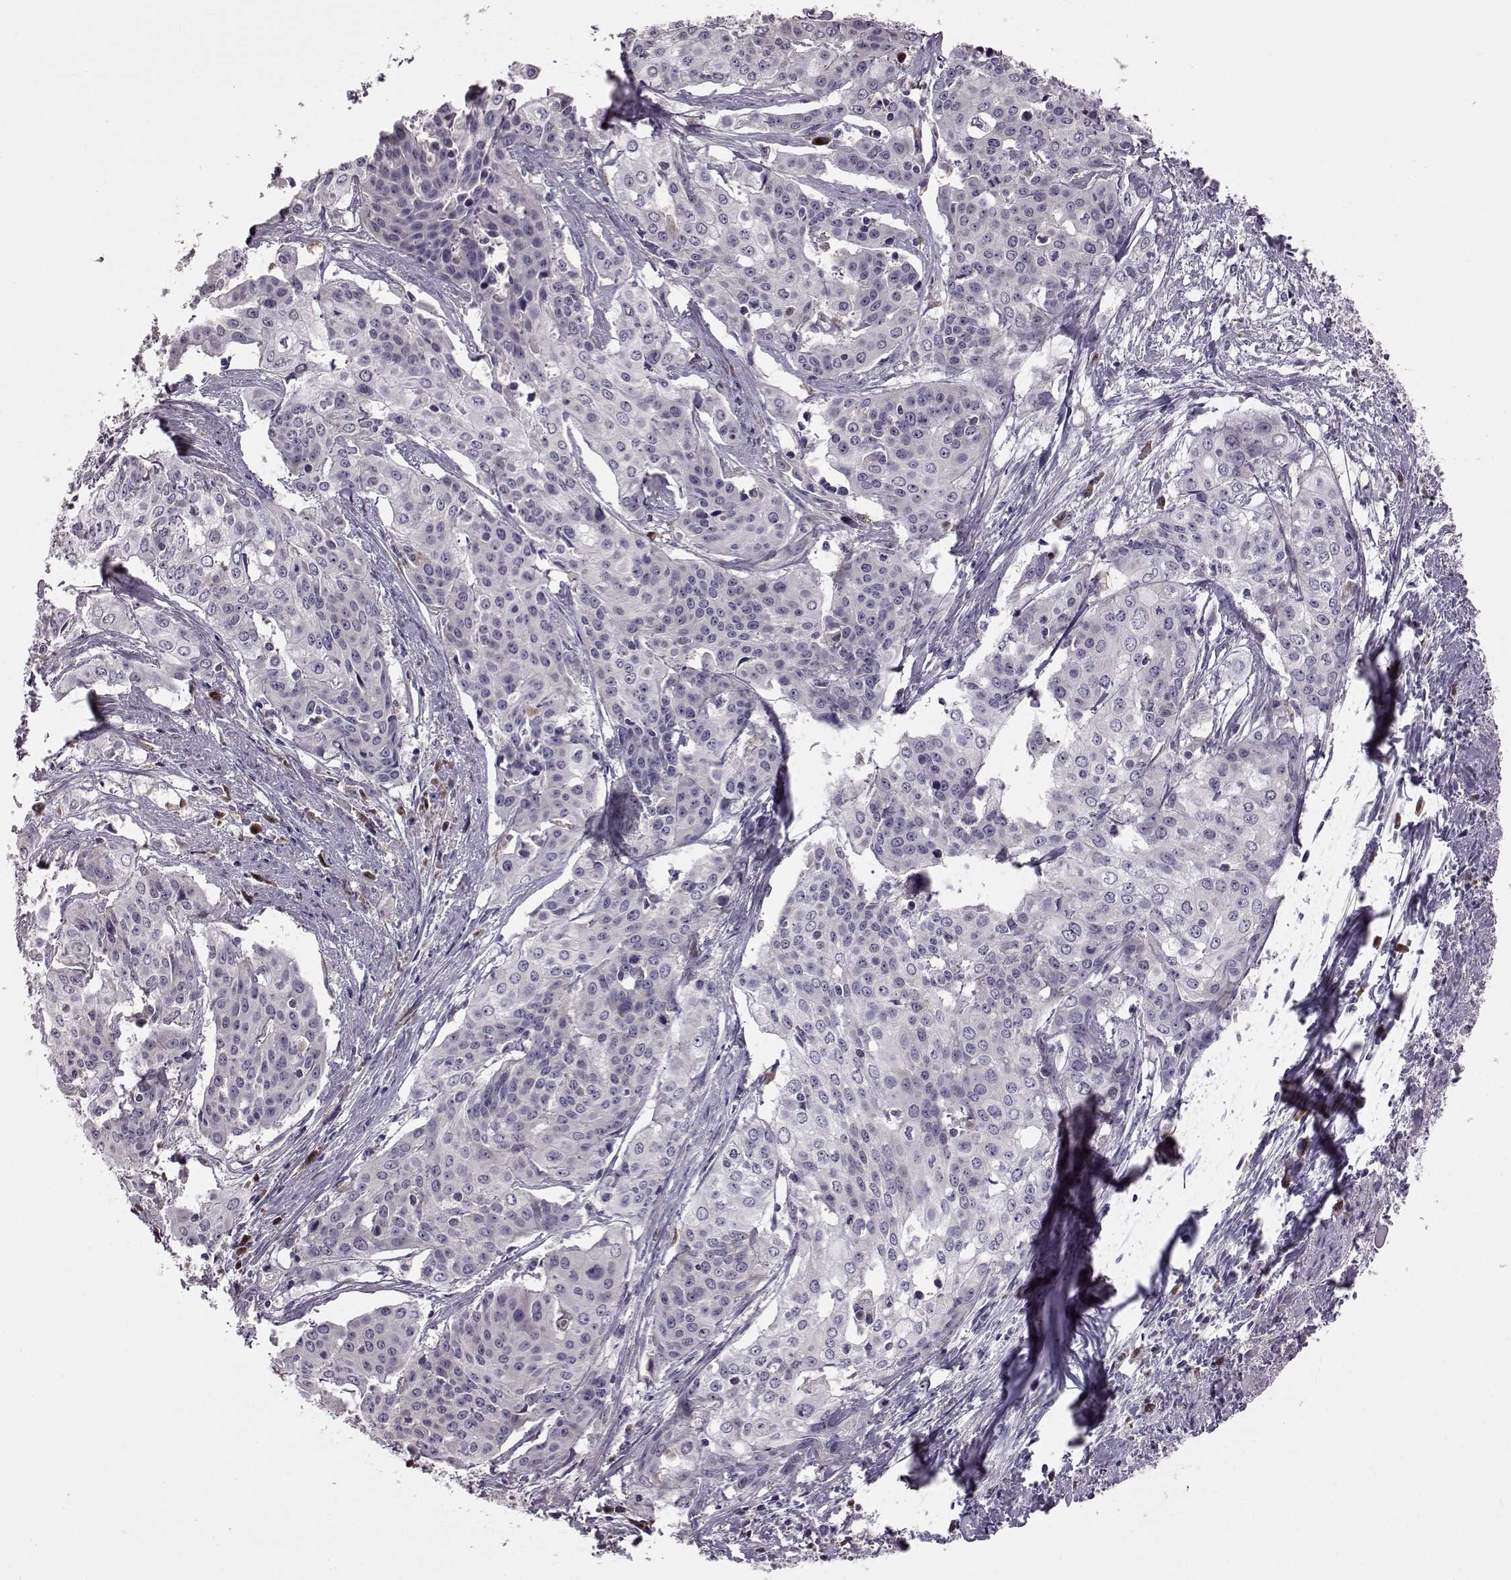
{"staining": {"intensity": "negative", "quantity": "none", "location": "none"}, "tissue": "cervical cancer", "cell_type": "Tumor cells", "image_type": "cancer", "snomed": [{"axis": "morphology", "description": "Squamous cell carcinoma, NOS"}, {"axis": "topography", "description": "Cervix"}], "caption": "This is a image of immunohistochemistry staining of cervical cancer, which shows no expression in tumor cells. The staining is performed using DAB (3,3'-diaminobenzidine) brown chromogen with nuclei counter-stained in using hematoxylin.", "gene": "ADGRG2", "patient": {"sex": "female", "age": 39}}